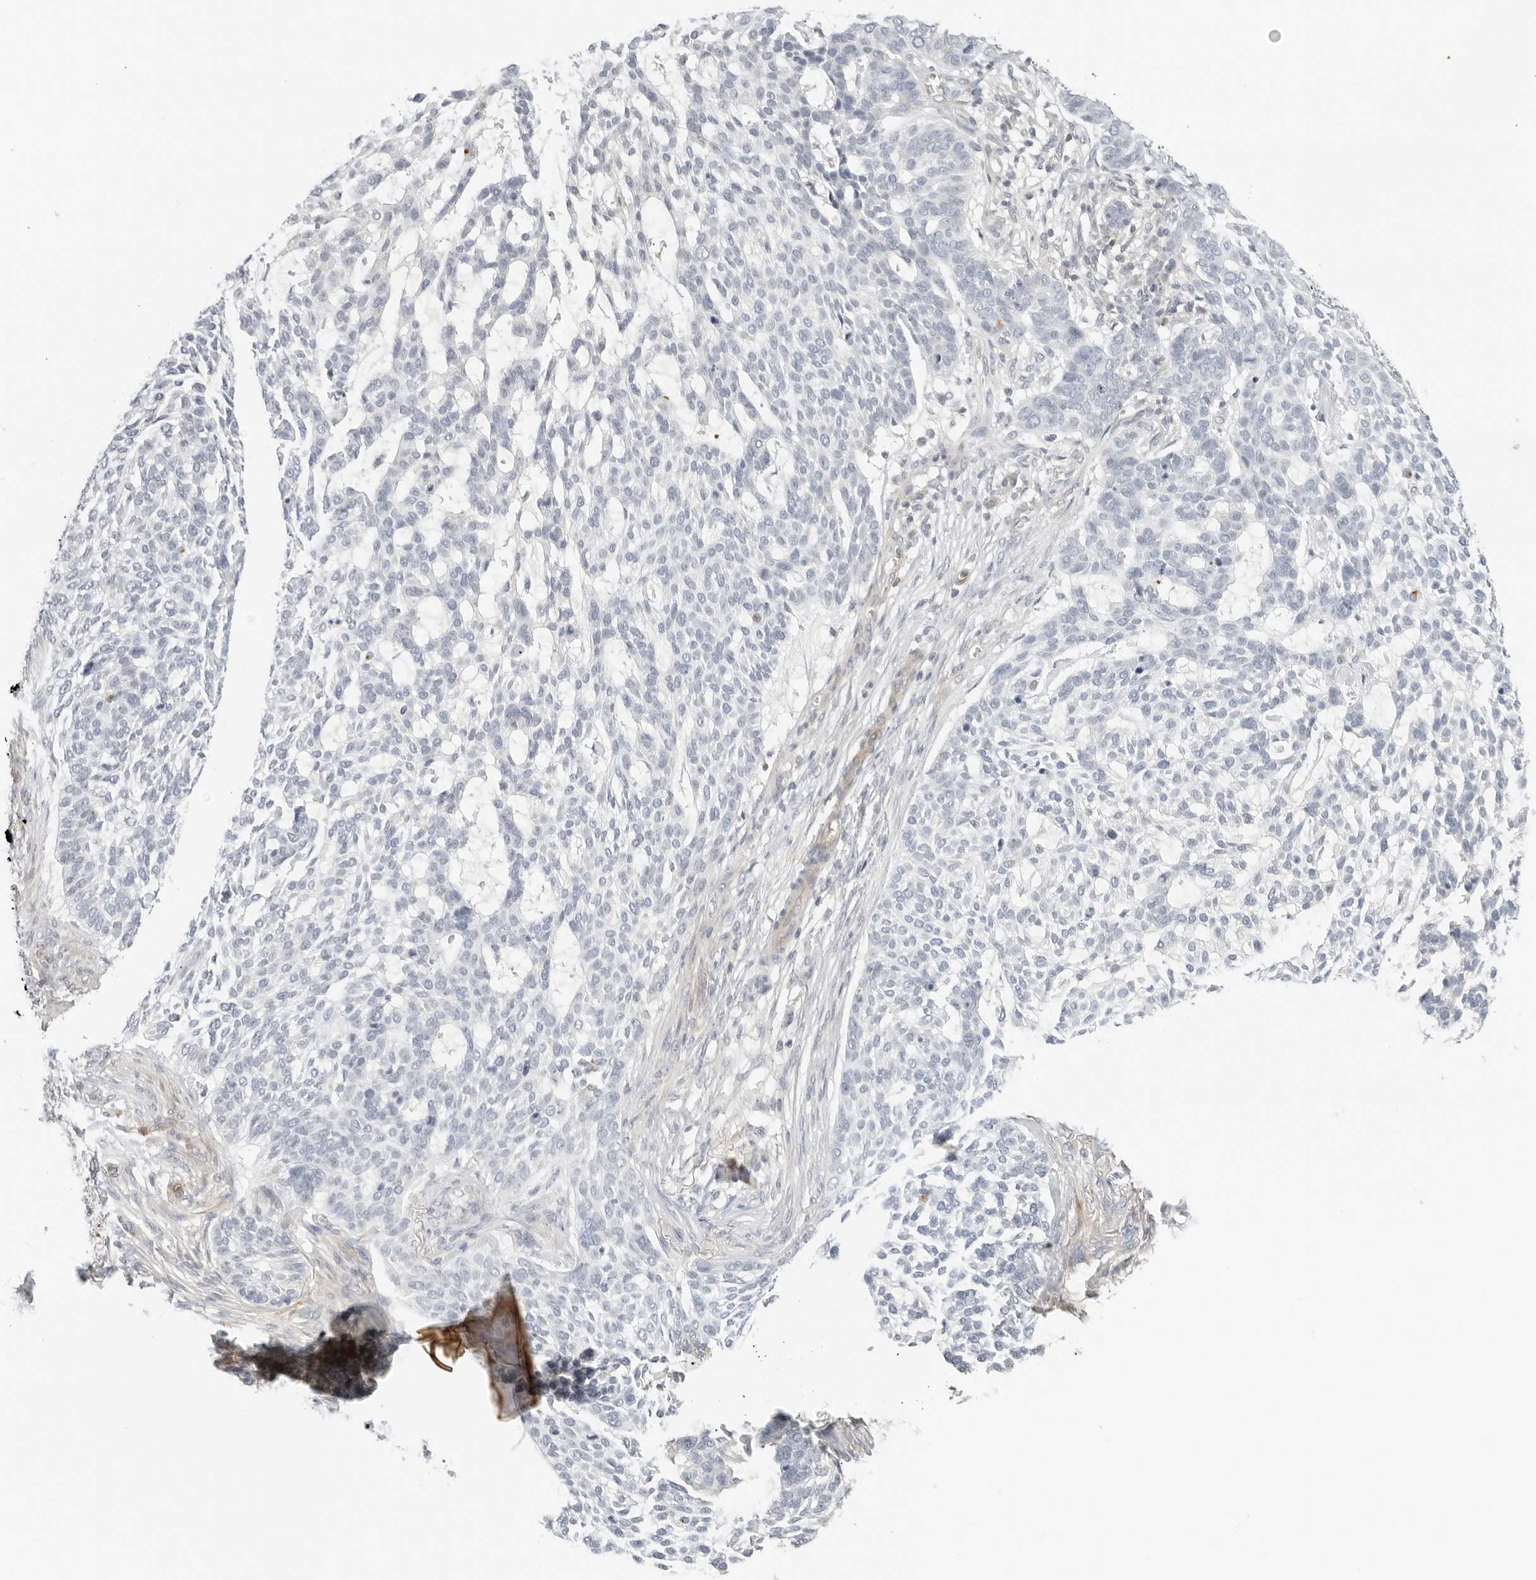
{"staining": {"intensity": "negative", "quantity": "none", "location": "none"}, "tissue": "skin cancer", "cell_type": "Tumor cells", "image_type": "cancer", "snomed": [{"axis": "morphology", "description": "Basal cell carcinoma"}, {"axis": "topography", "description": "Skin"}], "caption": "The micrograph exhibits no significant staining in tumor cells of skin basal cell carcinoma.", "gene": "OSCP1", "patient": {"sex": "female", "age": 64}}